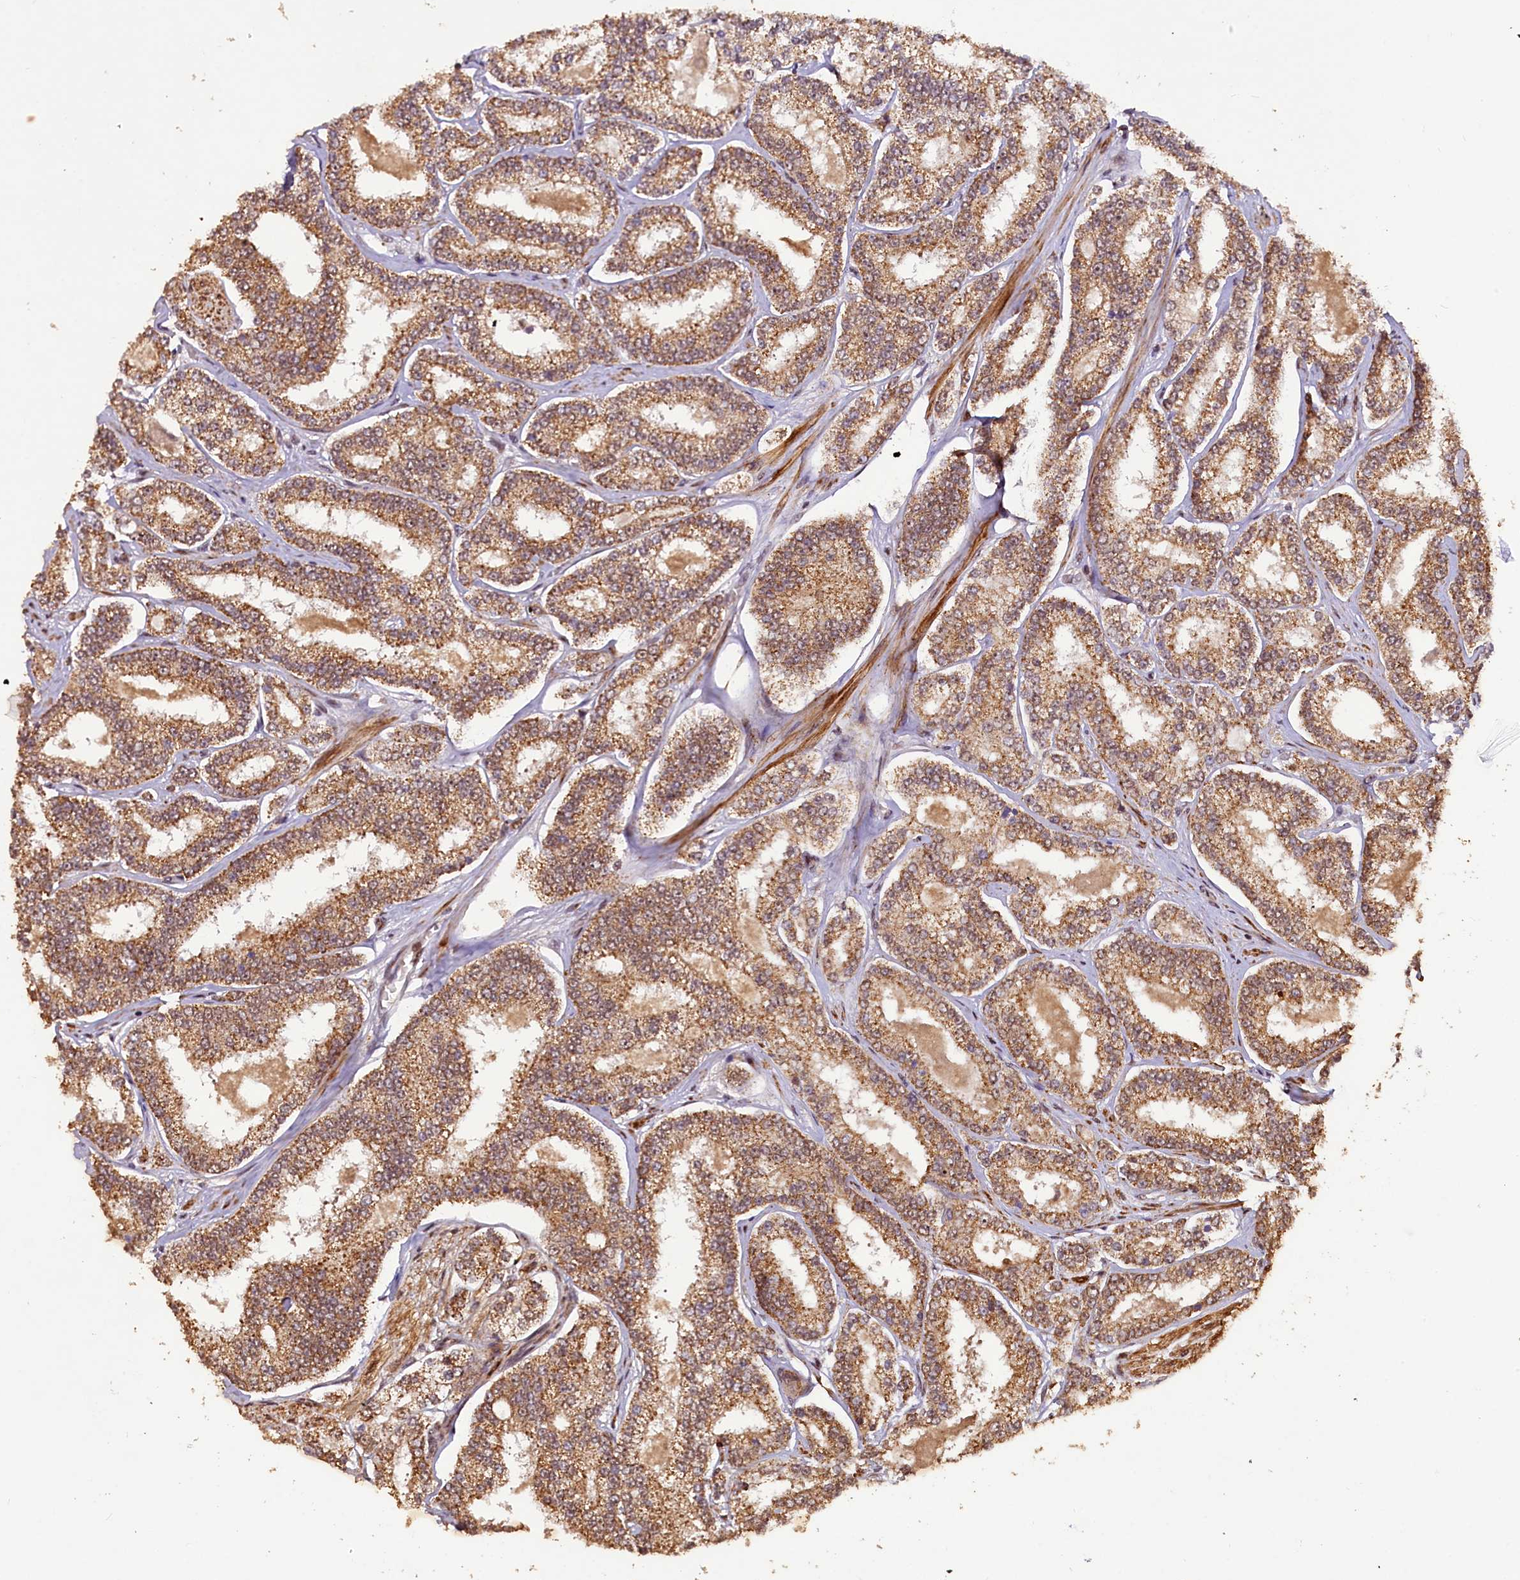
{"staining": {"intensity": "moderate", "quantity": ">75%", "location": "cytoplasmic/membranous"}, "tissue": "prostate cancer", "cell_type": "Tumor cells", "image_type": "cancer", "snomed": [{"axis": "morphology", "description": "Normal tissue, NOS"}, {"axis": "morphology", "description": "Adenocarcinoma, High grade"}, {"axis": "topography", "description": "Prostate"}], "caption": "IHC of prostate cancer (adenocarcinoma (high-grade)) shows medium levels of moderate cytoplasmic/membranous expression in approximately >75% of tumor cells.", "gene": "SHPRH", "patient": {"sex": "male", "age": 83}}